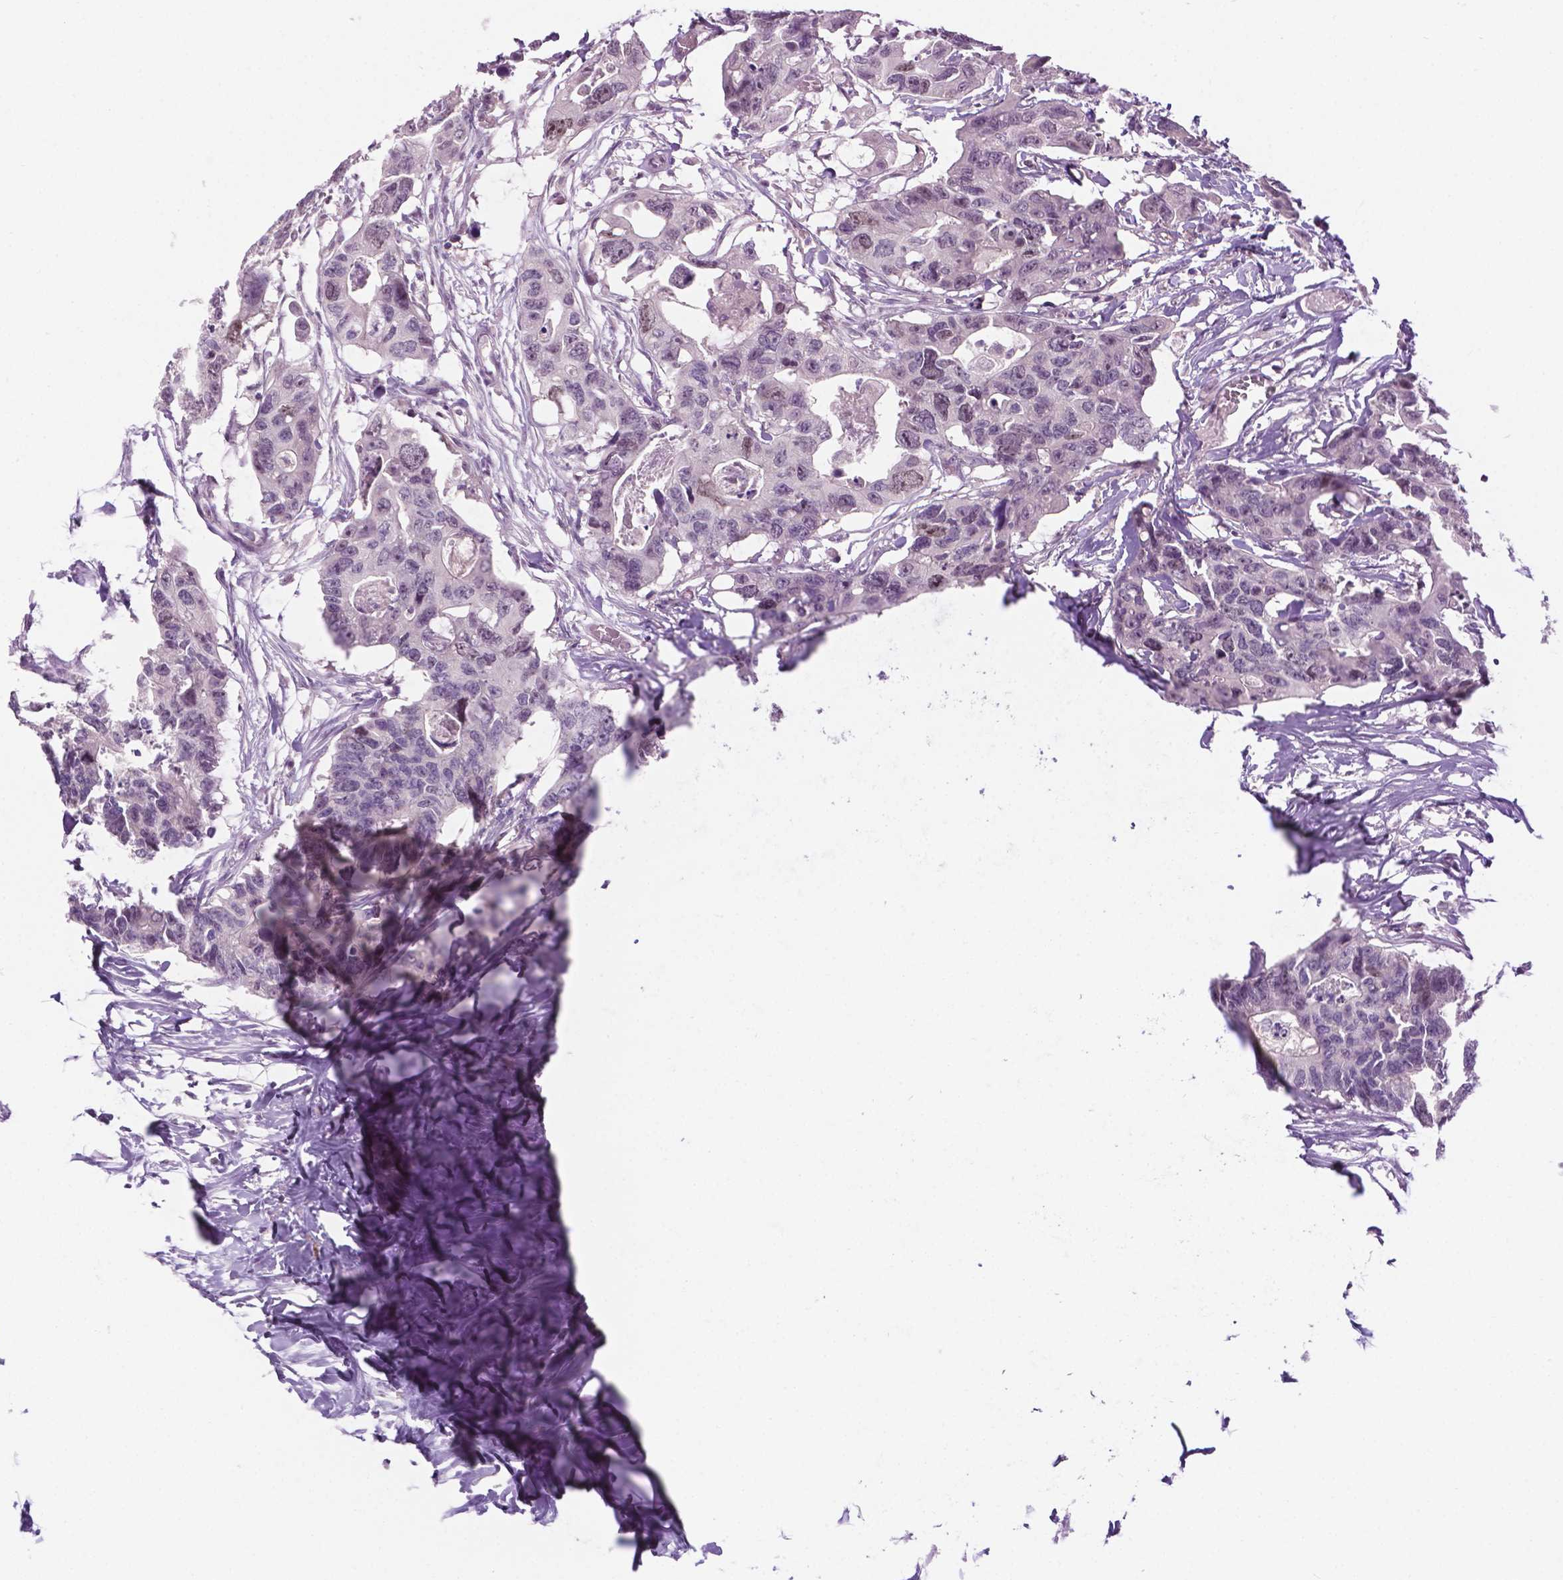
{"staining": {"intensity": "weak", "quantity": "<25%", "location": "nuclear"}, "tissue": "colorectal cancer", "cell_type": "Tumor cells", "image_type": "cancer", "snomed": [{"axis": "morphology", "description": "Adenocarcinoma, NOS"}, {"axis": "topography", "description": "Rectum"}], "caption": "IHC of colorectal adenocarcinoma demonstrates no positivity in tumor cells.", "gene": "DENND4A", "patient": {"sex": "male", "age": 57}}